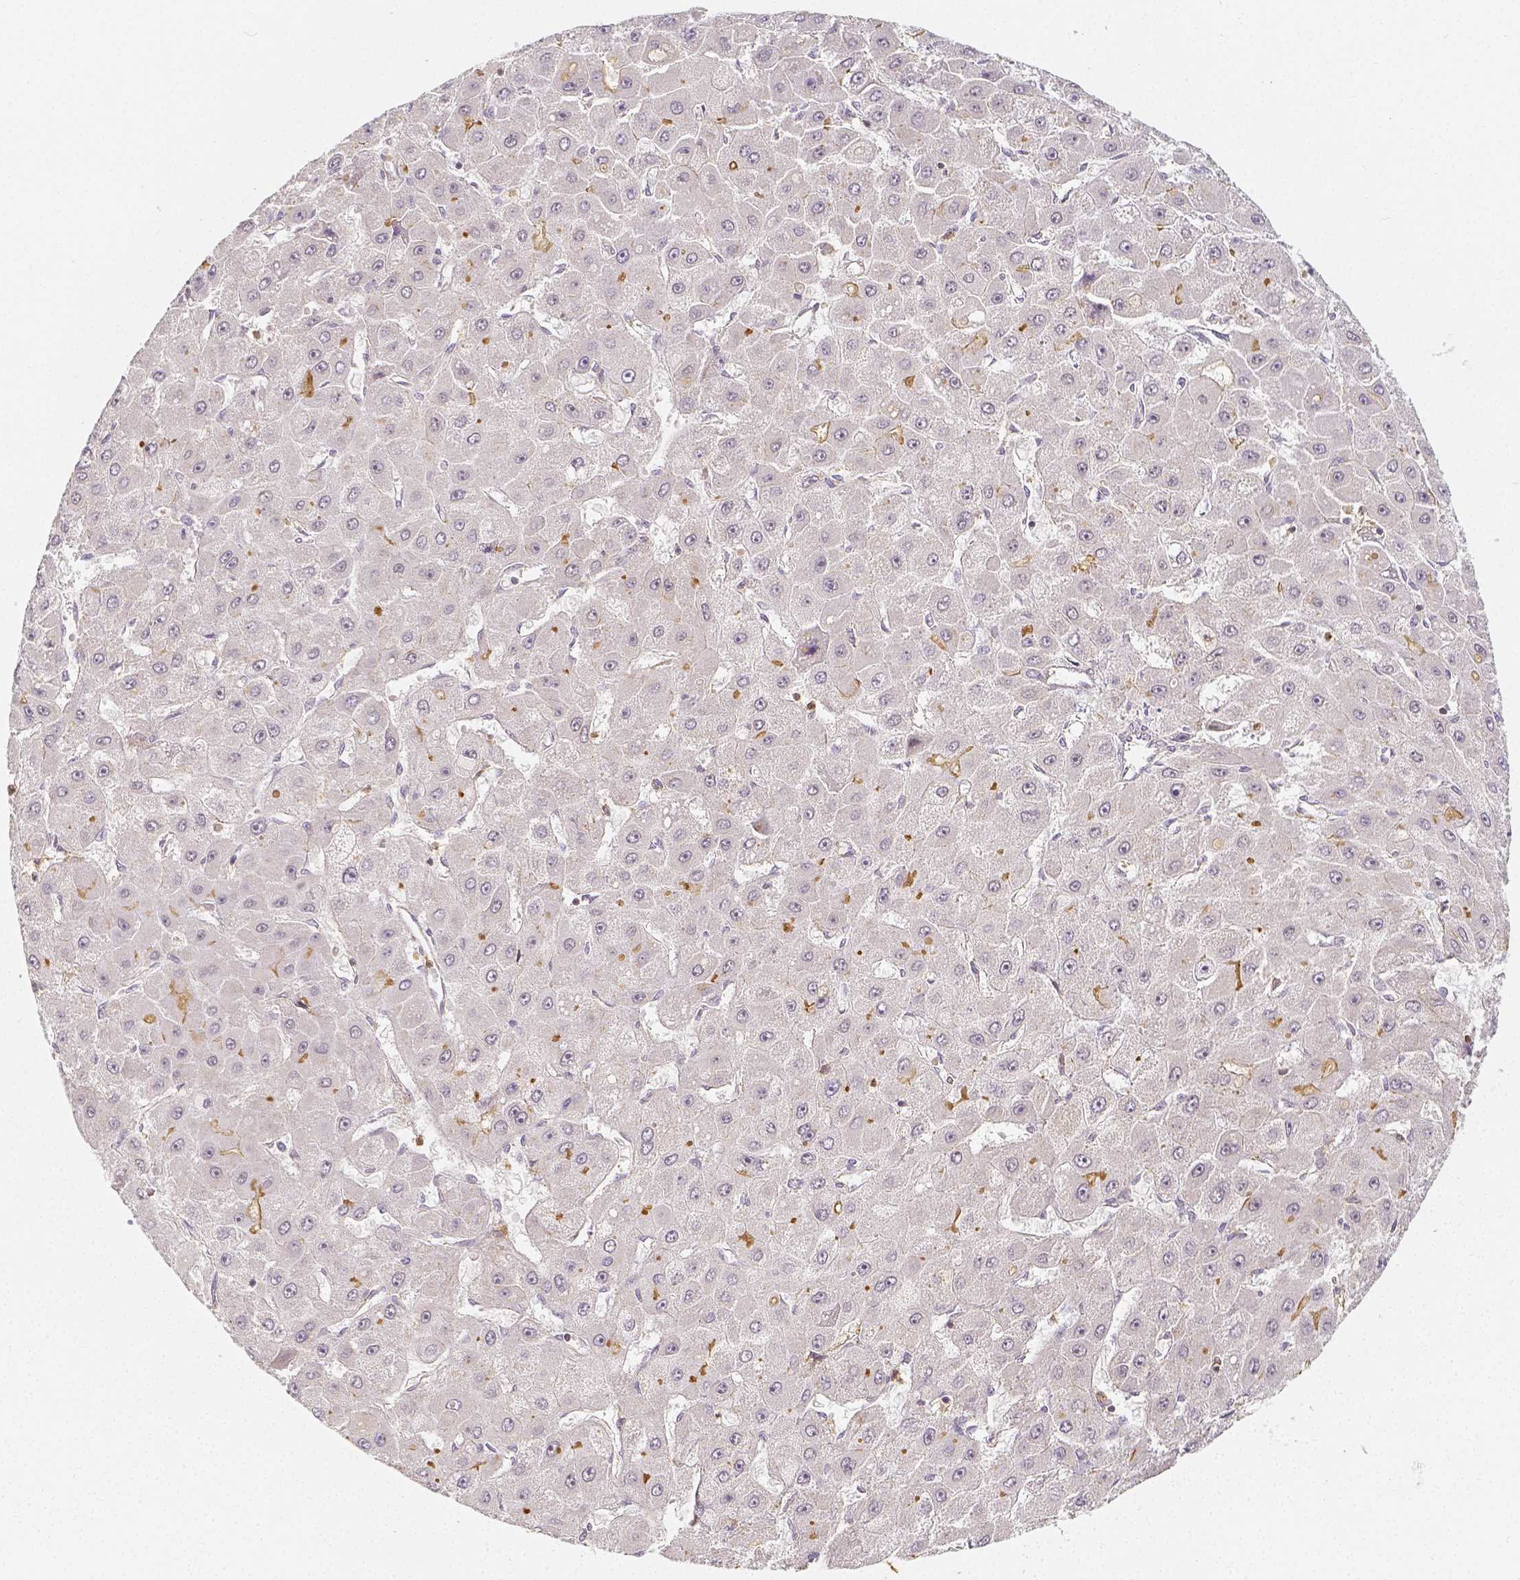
{"staining": {"intensity": "negative", "quantity": "none", "location": "none"}, "tissue": "liver cancer", "cell_type": "Tumor cells", "image_type": "cancer", "snomed": [{"axis": "morphology", "description": "Carcinoma, Hepatocellular, NOS"}, {"axis": "topography", "description": "Liver"}], "caption": "This is an immunohistochemistry (IHC) image of human liver cancer. There is no staining in tumor cells.", "gene": "PTPRJ", "patient": {"sex": "female", "age": 25}}